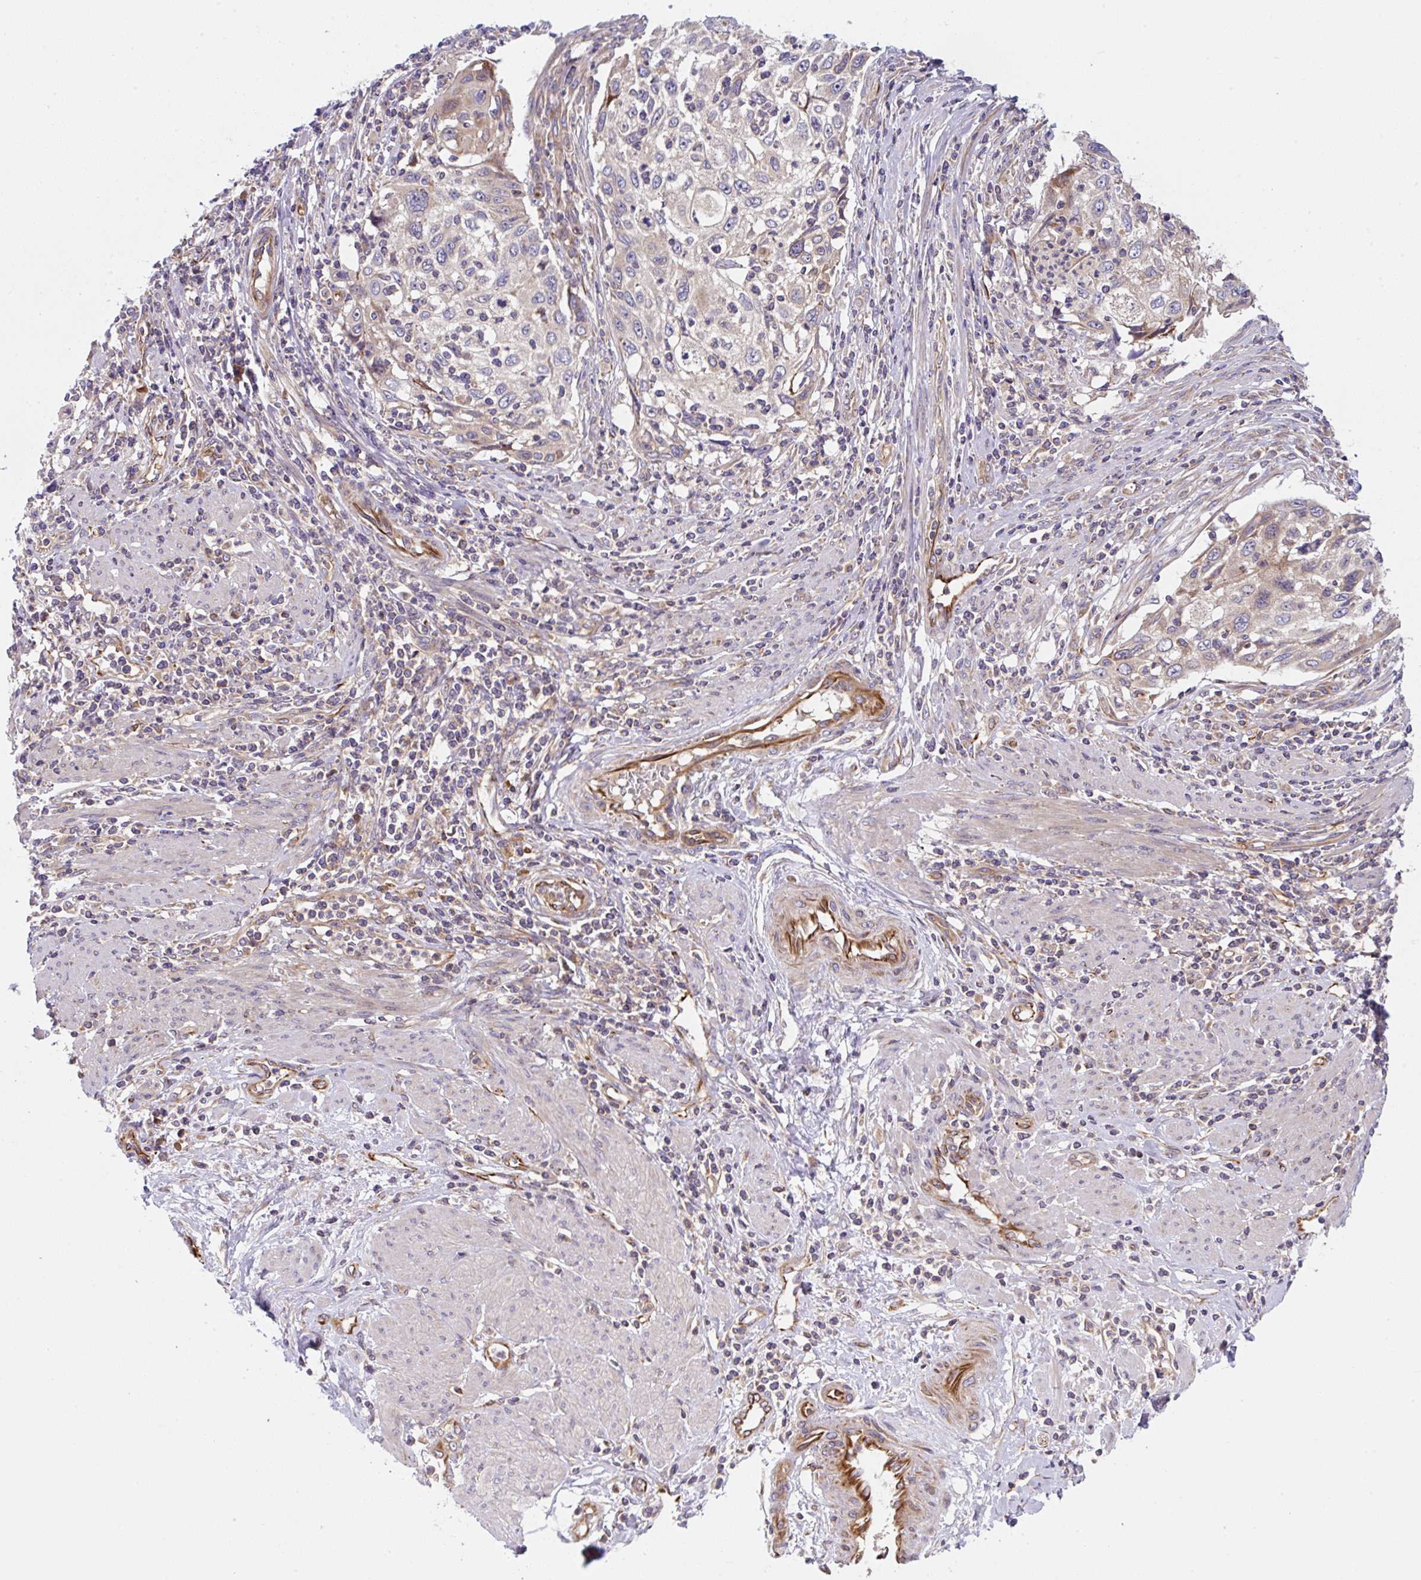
{"staining": {"intensity": "moderate", "quantity": "<25%", "location": "cytoplasmic/membranous"}, "tissue": "cervical cancer", "cell_type": "Tumor cells", "image_type": "cancer", "snomed": [{"axis": "morphology", "description": "Squamous cell carcinoma, NOS"}, {"axis": "topography", "description": "Cervix"}], "caption": "An immunohistochemistry (IHC) micrograph of tumor tissue is shown. Protein staining in brown highlights moderate cytoplasmic/membranous positivity in cervical squamous cell carcinoma within tumor cells. (IHC, brightfield microscopy, high magnification).", "gene": "APOBEC3D", "patient": {"sex": "female", "age": 70}}